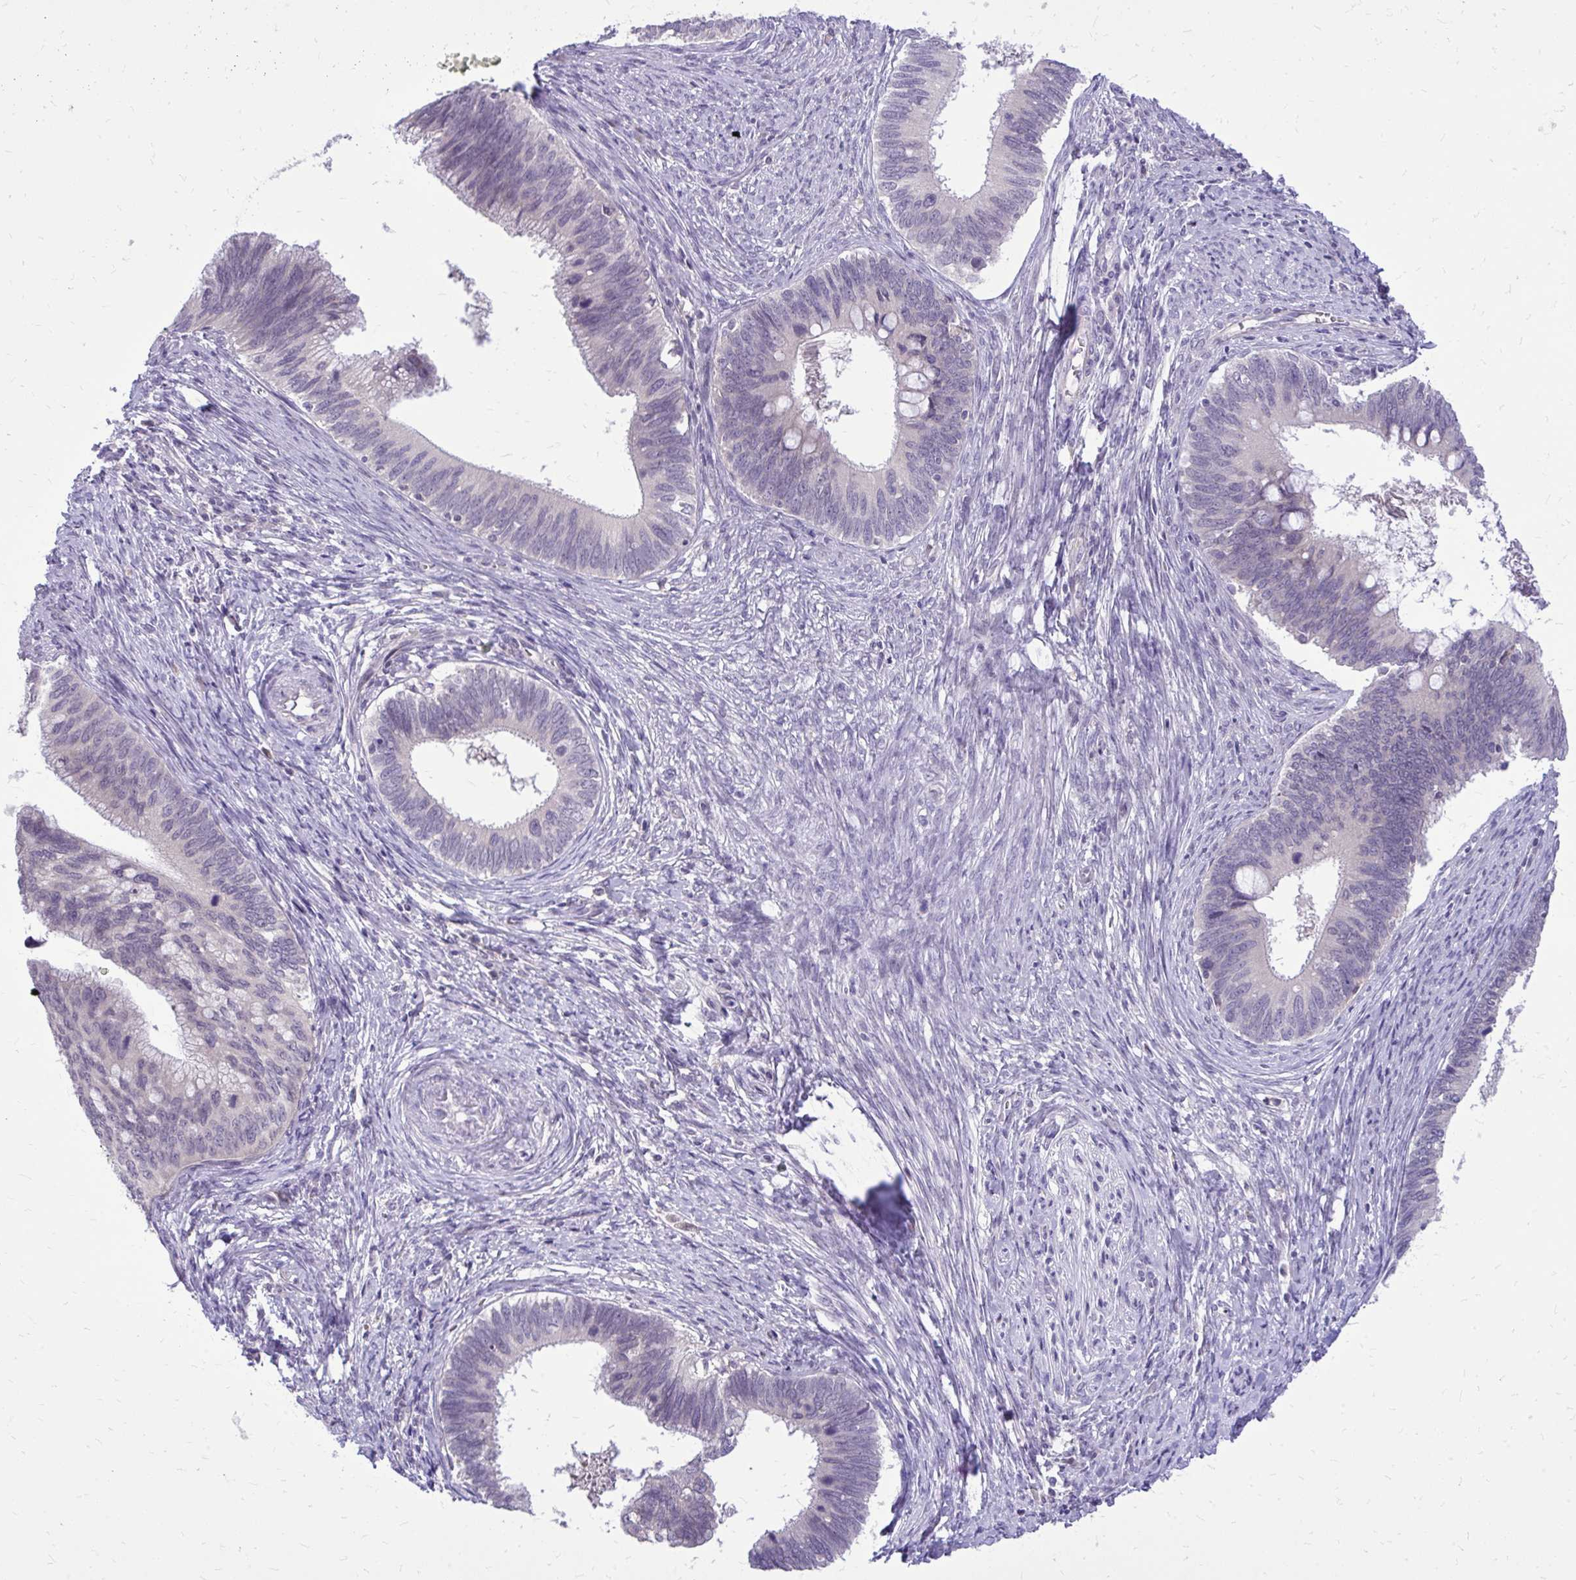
{"staining": {"intensity": "negative", "quantity": "none", "location": "none"}, "tissue": "cervical cancer", "cell_type": "Tumor cells", "image_type": "cancer", "snomed": [{"axis": "morphology", "description": "Adenocarcinoma, NOS"}, {"axis": "topography", "description": "Cervix"}], "caption": "Immunohistochemistry image of human adenocarcinoma (cervical) stained for a protein (brown), which reveals no expression in tumor cells.", "gene": "DPY19L1", "patient": {"sex": "female", "age": 42}}